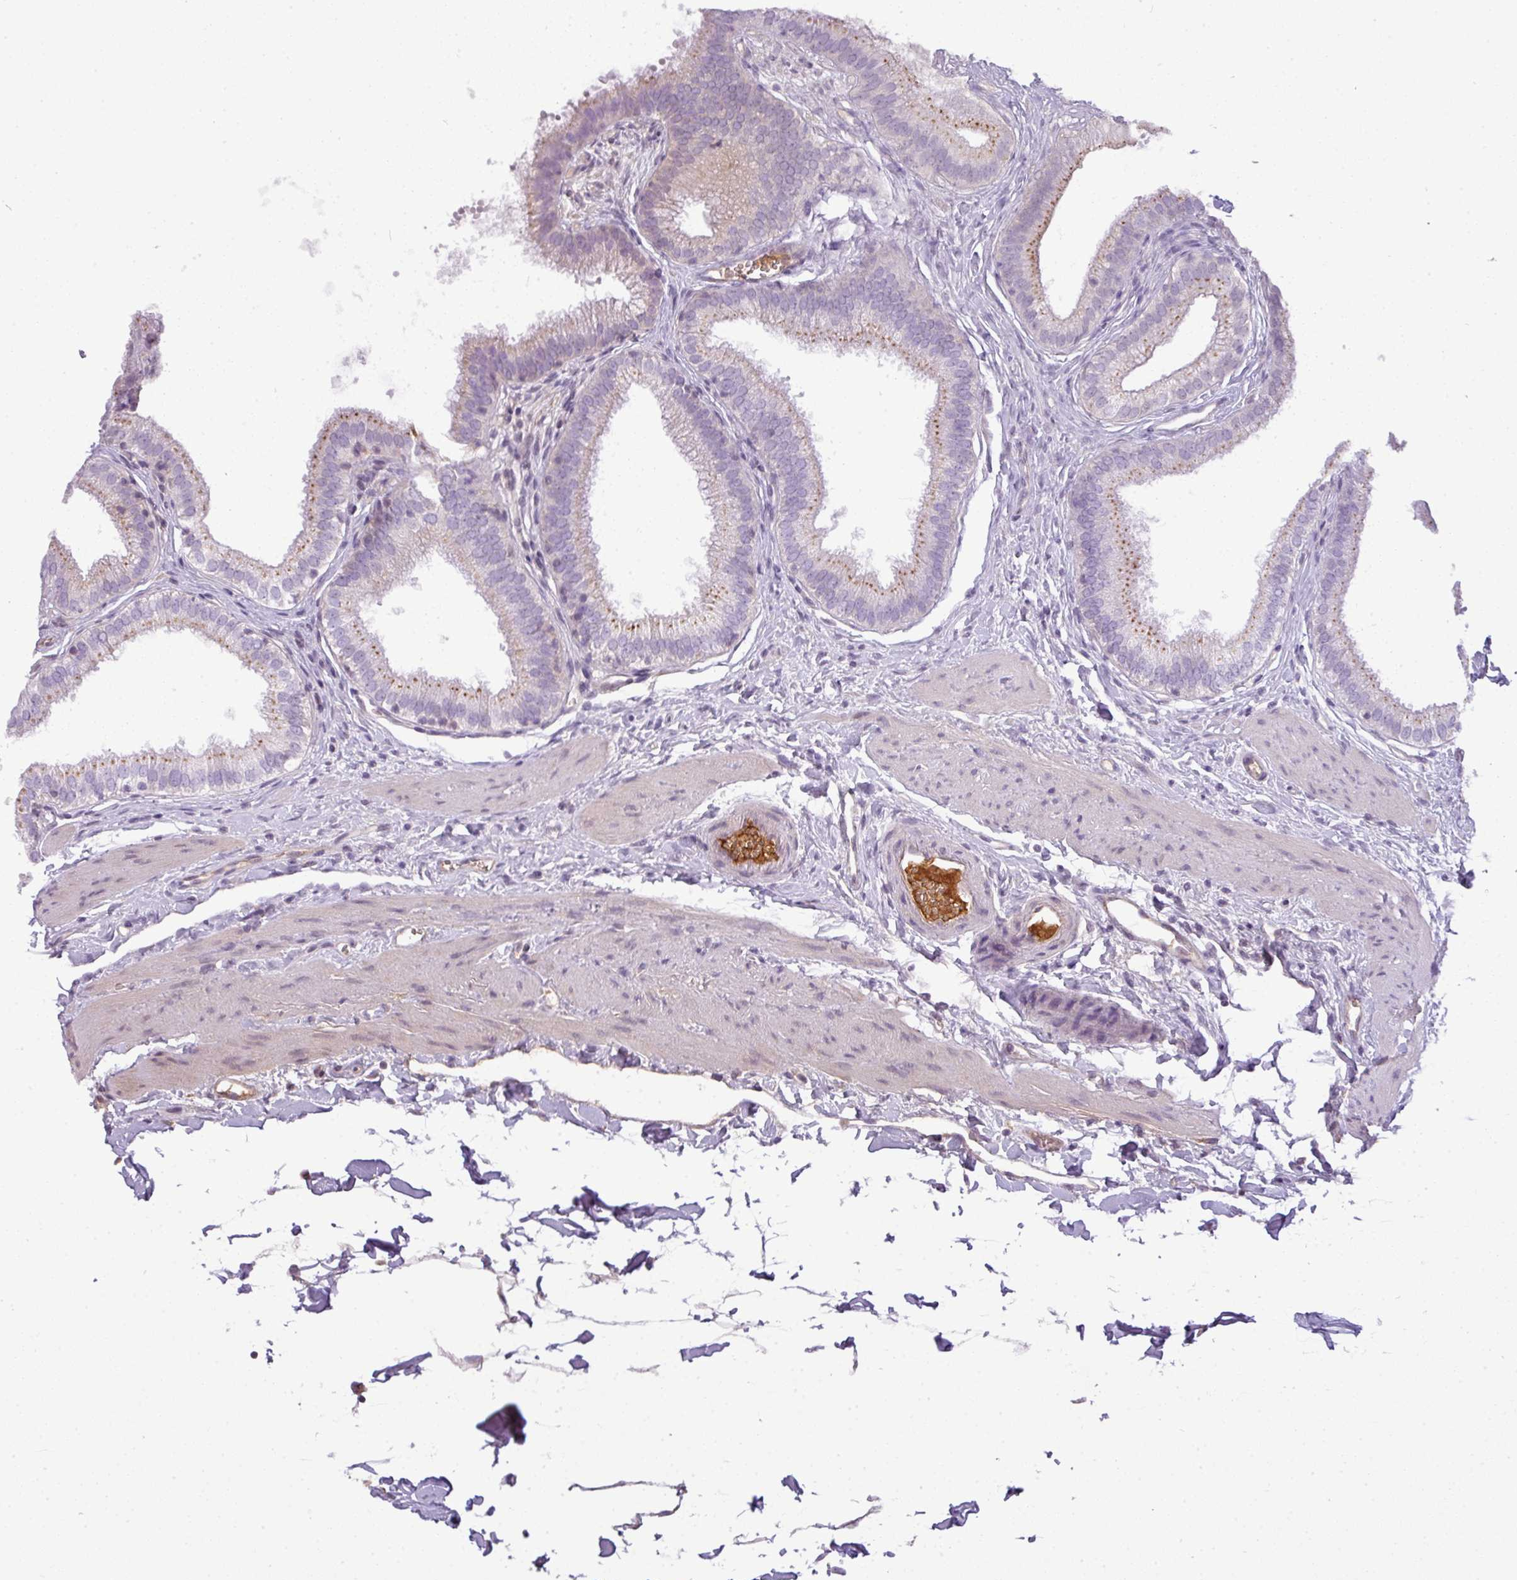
{"staining": {"intensity": "moderate", "quantity": "25%-75%", "location": "cytoplasmic/membranous"}, "tissue": "gallbladder", "cell_type": "Glandular cells", "image_type": "normal", "snomed": [{"axis": "morphology", "description": "Normal tissue, NOS"}, {"axis": "topography", "description": "Gallbladder"}], "caption": "The histopathology image shows a brown stain indicating the presence of a protein in the cytoplasmic/membranous of glandular cells in gallbladder.", "gene": "C4A", "patient": {"sex": "female", "age": 54}}